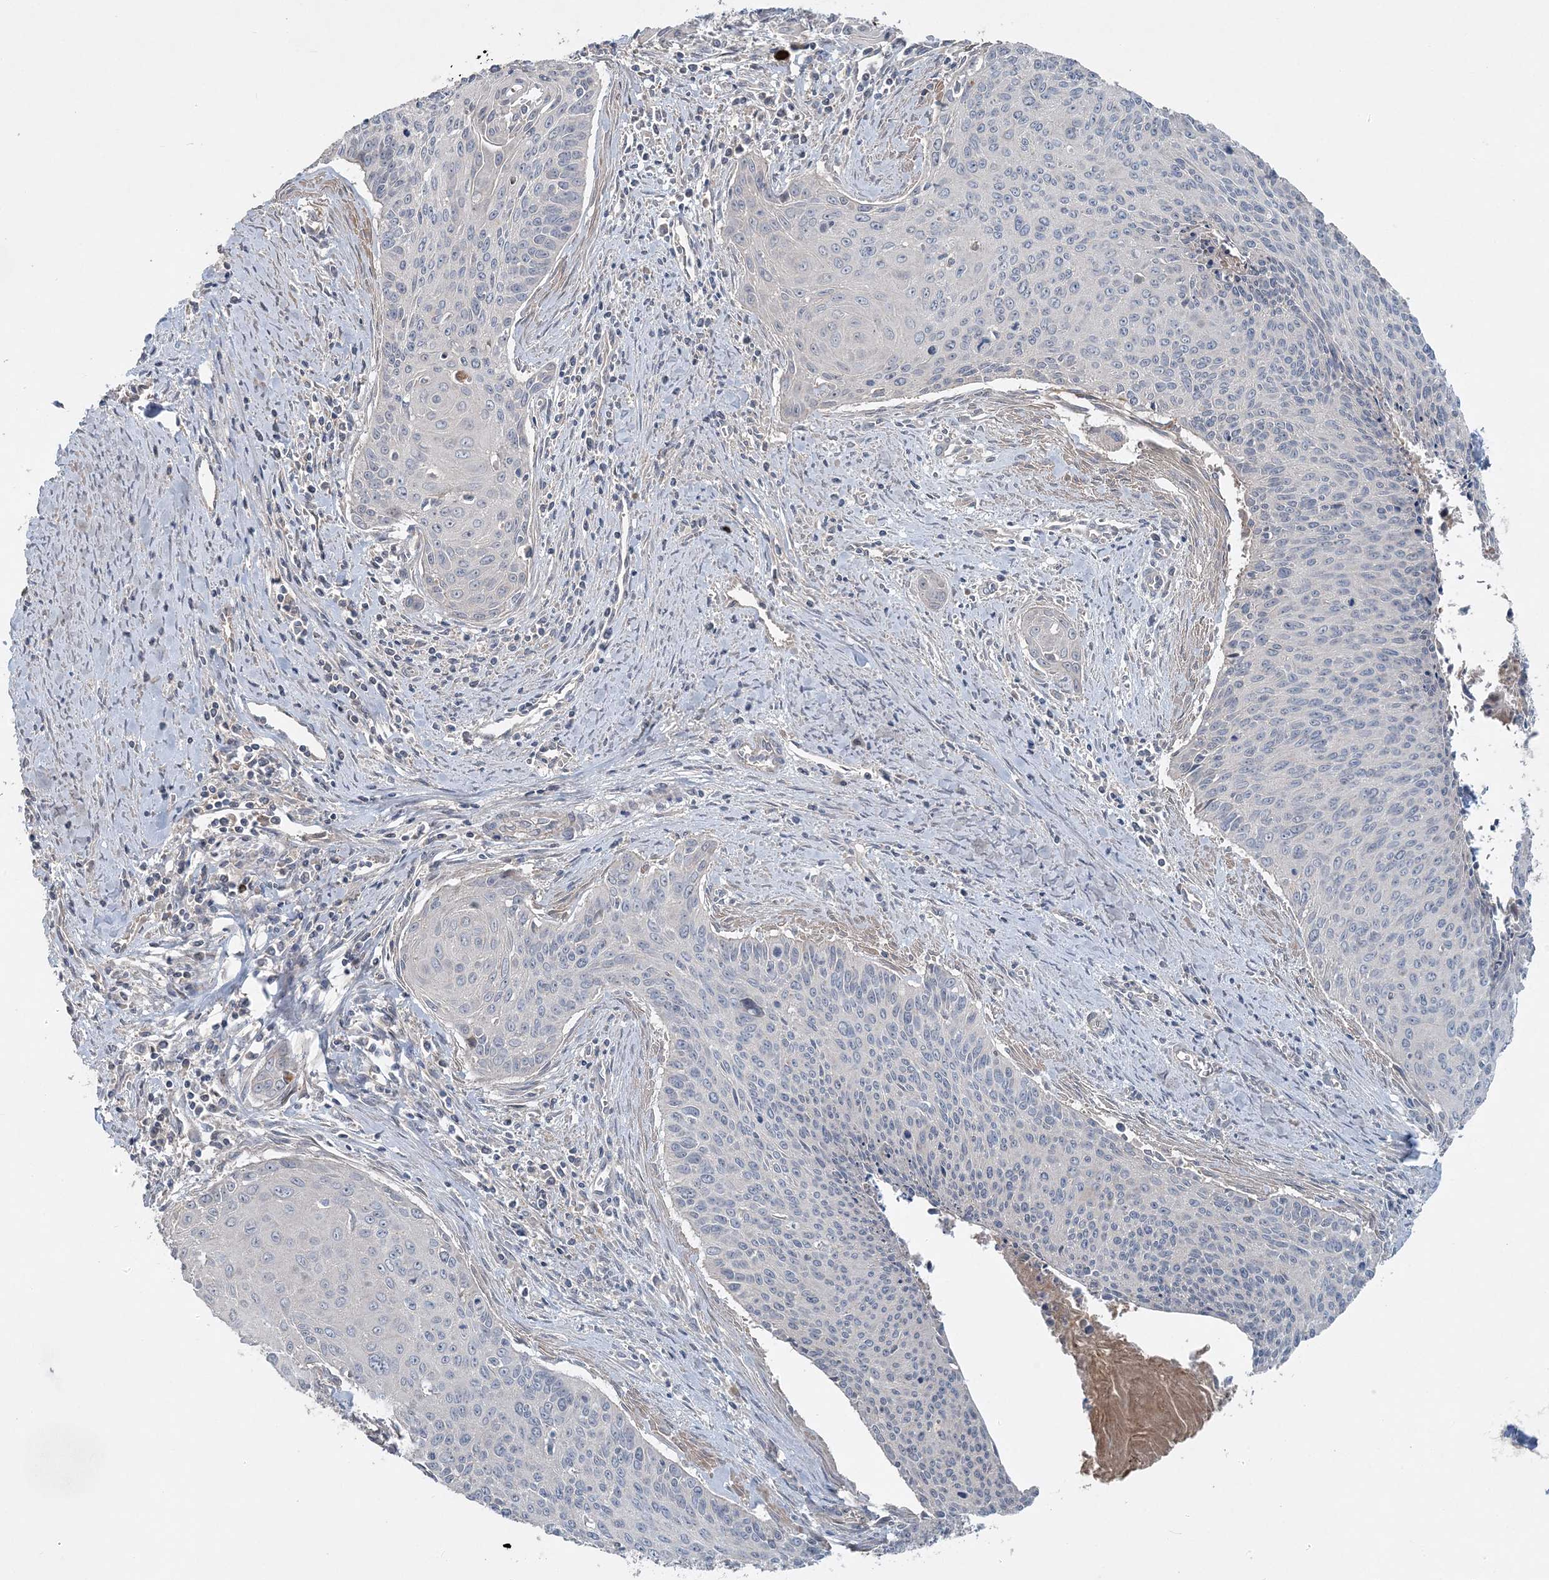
{"staining": {"intensity": "negative", "quantity": "none", "location": "none"}, "tissue": "cervical cancer", "cell_type": "Tumor cells", "image_type": "cancer", "snomed": [{"axis": "morphology", "description": "Squamous cell carcinoma, NOS"}, {"axis": "topography", "description": "Cervix"}], "caption": "Image shows no protein positivity in tumor cells of cervical cancer (squamous cell carcinoma) tissue.", "gene": "SLC4A10", "patient": {"sex": "female", "age": 55}}